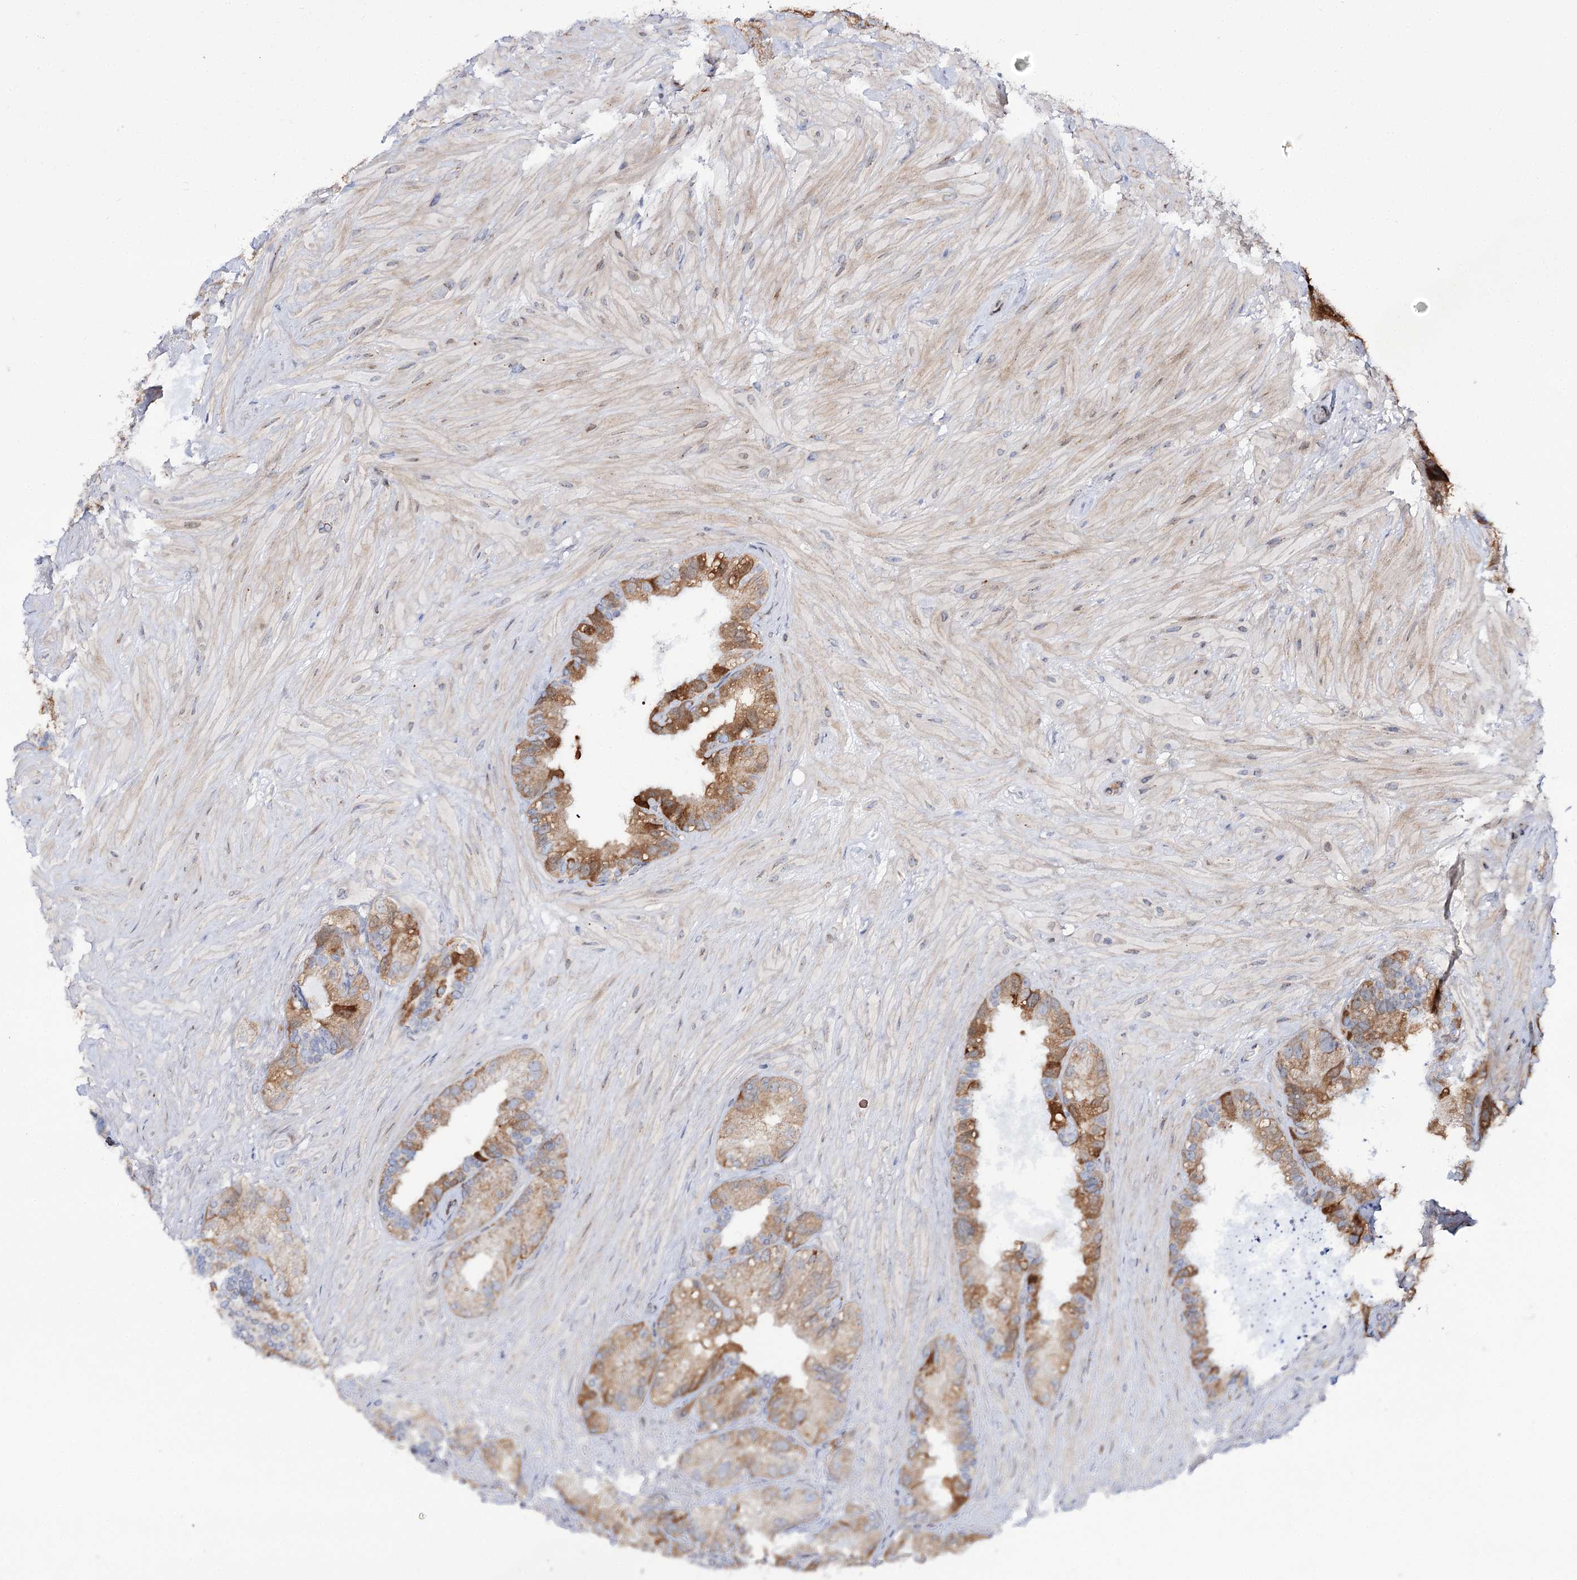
{"staining": {"intensity": "moderate", "quantity": ">75%", "location": "cytoplasmic/membranous"}, "tissue": "seminal vesicle", "cell_type": "Glandular cells", "image_type": "normal", "snomed": [{"axis": "morphology", "description": "Normal tissue, NOS"}, {"axis": "topography", "description": "Prostate"}, {"axis": "topography", "description": "Seminal veicle"}], "caption": "DAB (3,3'-diaminobenzidine) immunohistochemical staining of normal human seminal vesicle shows moderate cytoplasmic/membranous protein positivity in about >75% of glandular cells. (DAB (3,3'-diaminobenzidine) = brown stain, brightfield microscopy at high magnification).", "gene": "C11orf80", "patient": {"sex": "male", "age": 68}}